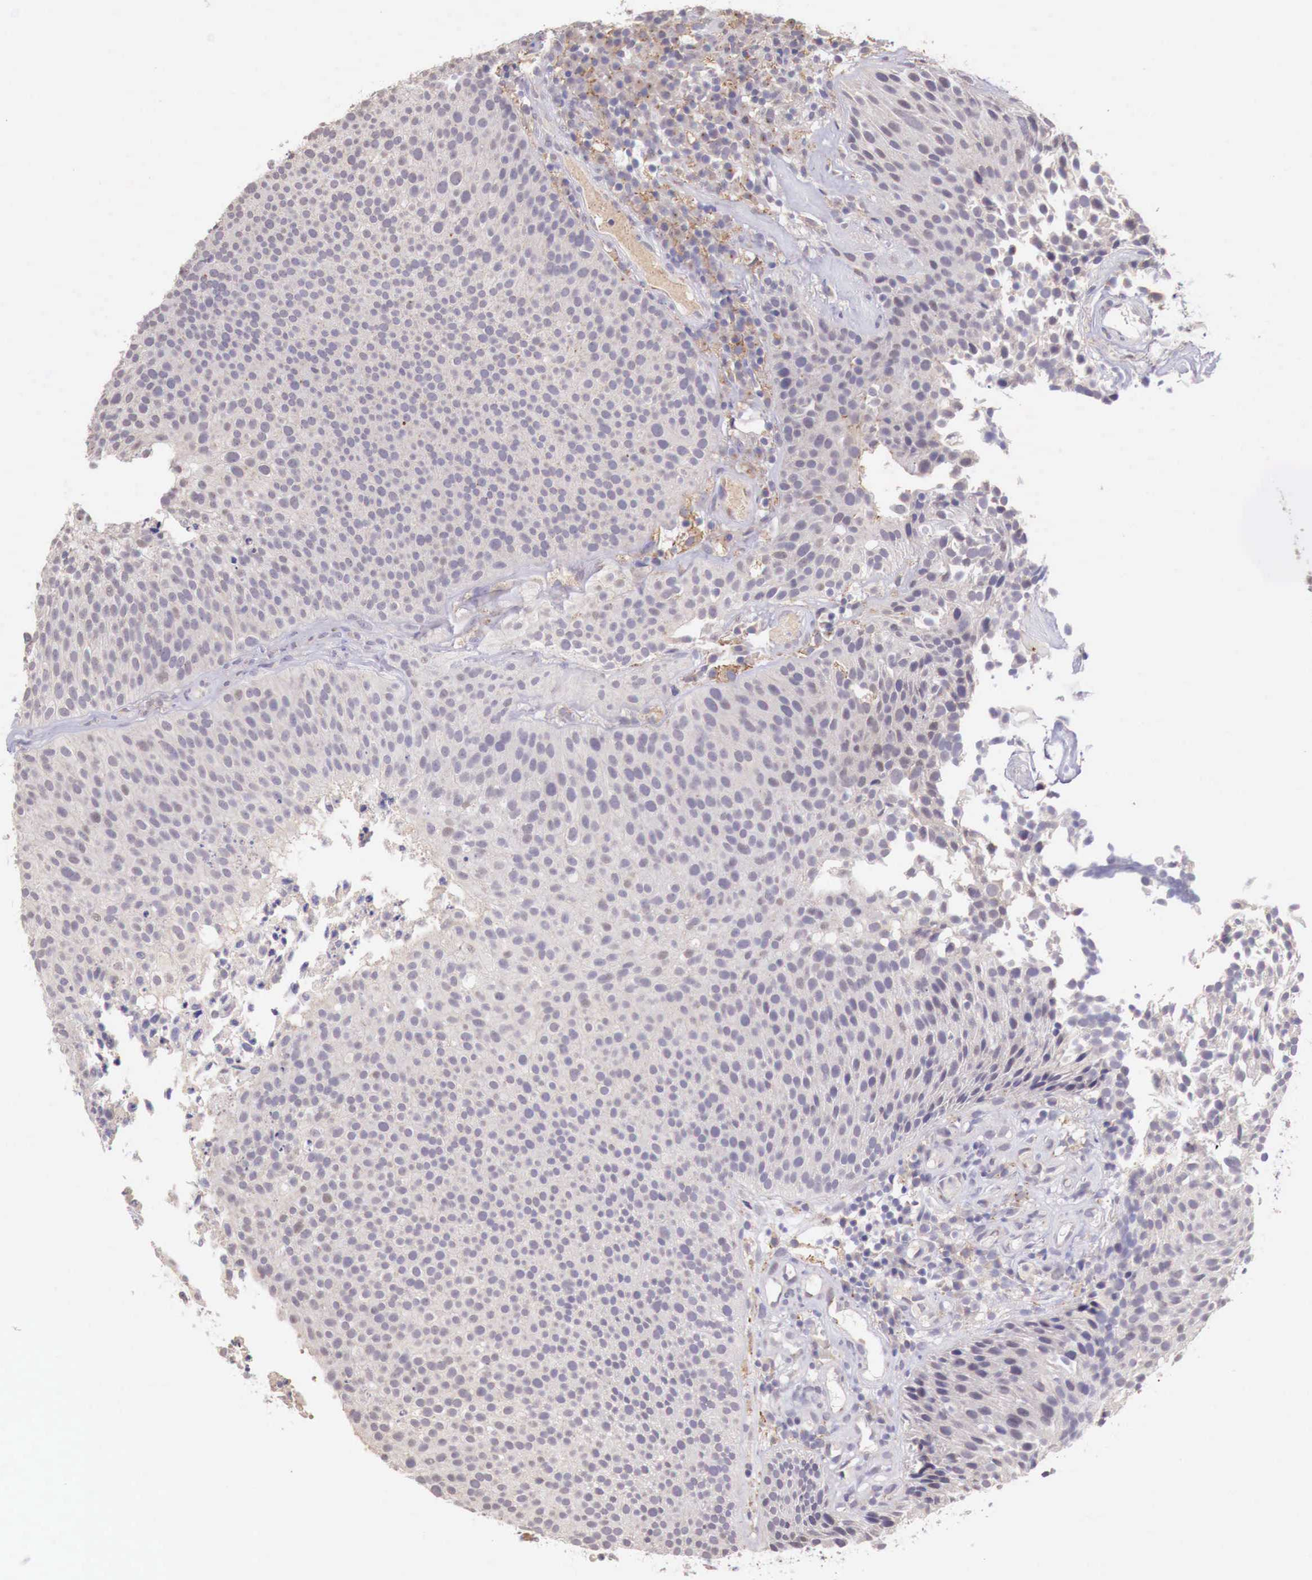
{"staining": {"intensity": "weak", "quantity": "25%-75%", "location": "cytoplasmic/membranous"}, "tissue": "urothelial cancer", "cell_type": "Tumor cells", "image_type": "cancer", "snomed": [{"axis": "morphology", "description": "Urothelial carcinoma, Low grade"}, {"axis": "topography", "description": "Urinary bladder"}], "caption": "This is an image of IHC staining of urothelial cancer, which shows weak staining in the cytoplasmic/membranous of tumor cells.", "gene": "CHRDL1", "patient": {"sex": "male", "age": 85}}